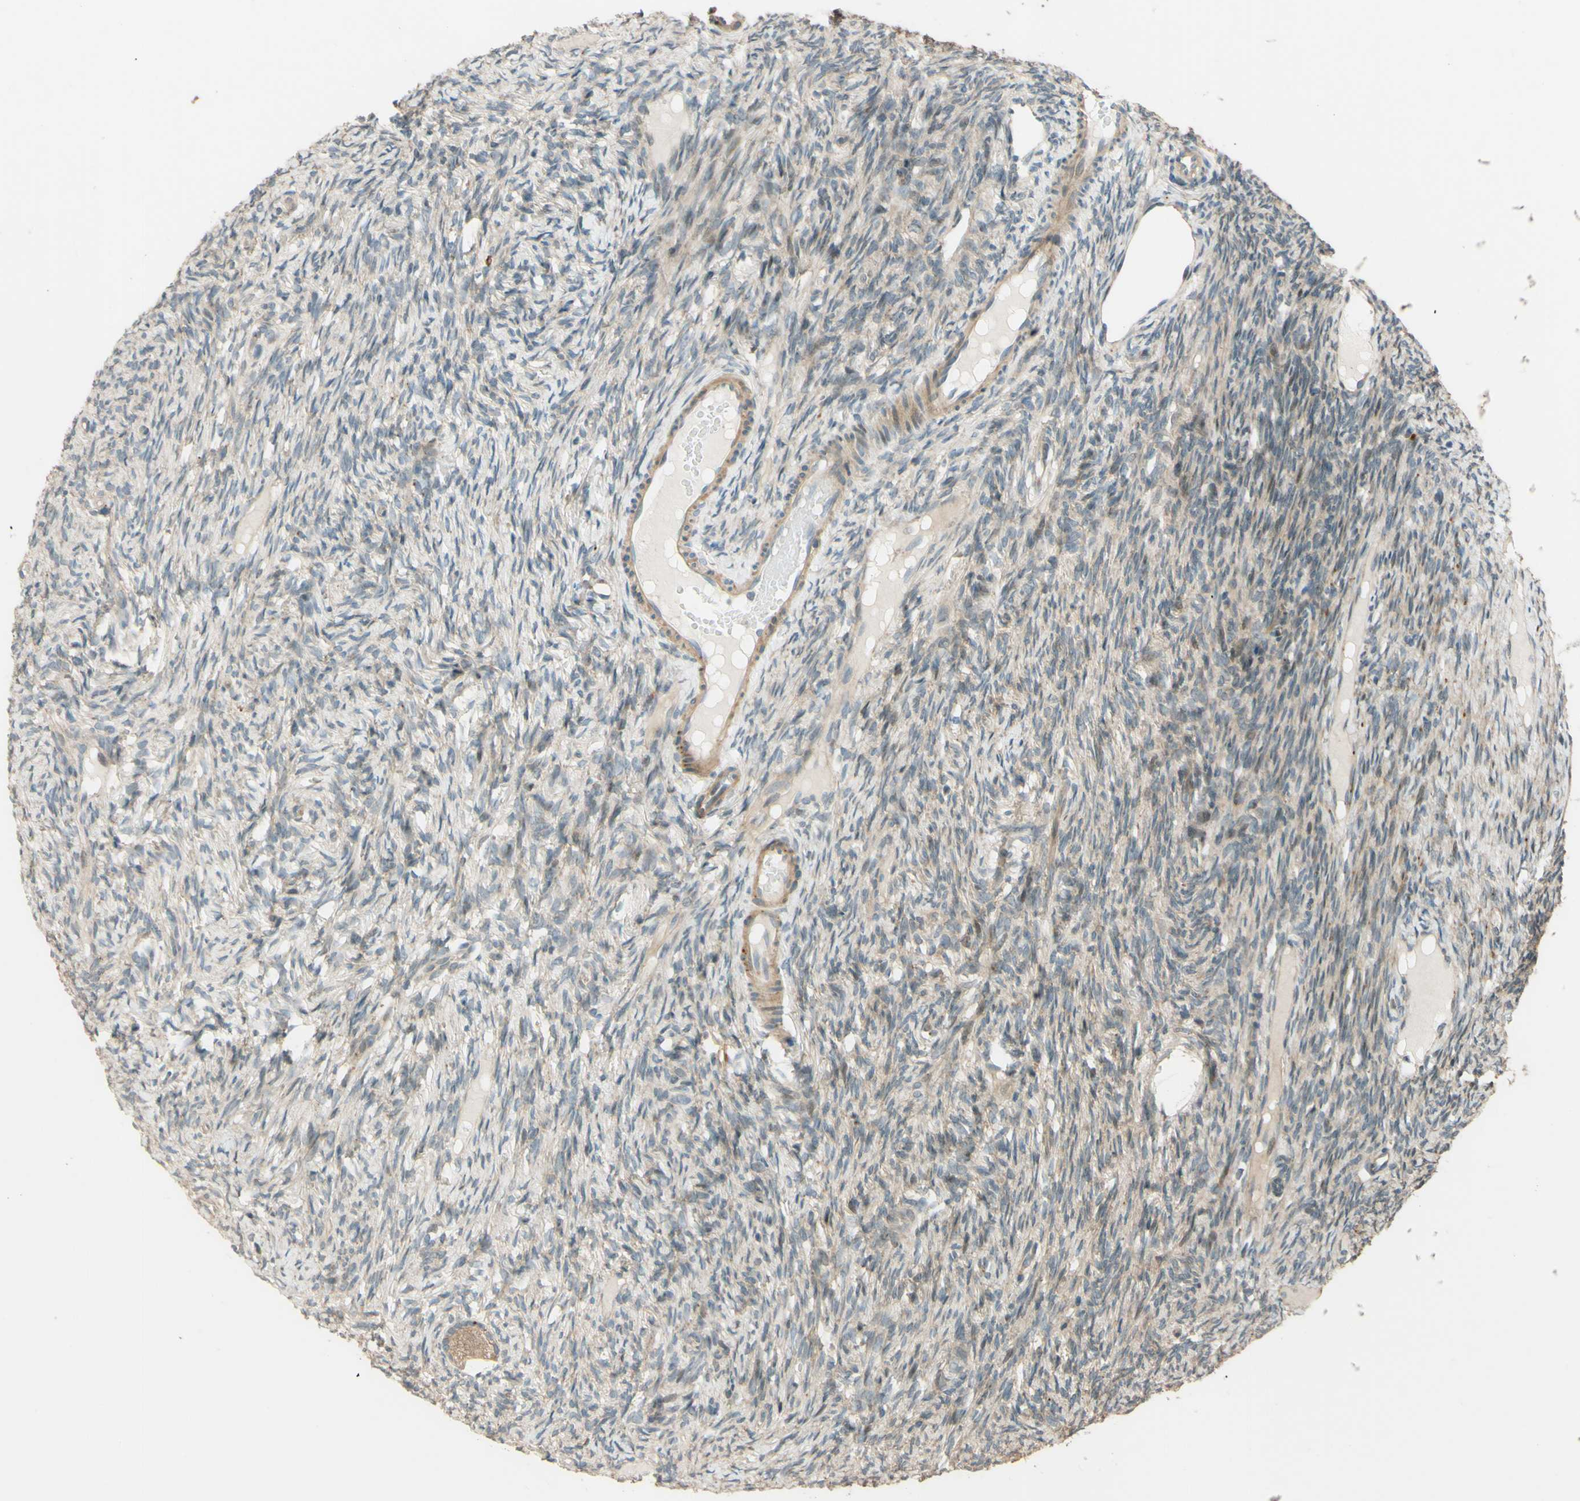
{"staining": {"intensity": "weak", "quantity": ">75%", "location": "cytoplasmic/membranous"}, "tissue": "ovary", "cell_type": "Follicle cells", "image_type": "normal", "snomed": [{"axis": "morphology", "description": "Normal tissue, NOS"}, {"axis": "topography", "description": "Ovary"}], "caption": "High-power microscopy captured an immunohistochemistry micrograph of benign ovary, revealing weak cytoplasmic/membranous expression in about >75% of follicle cells.", "gene": "RNF19A", "patient": {"sex": "female", "age": 33}}